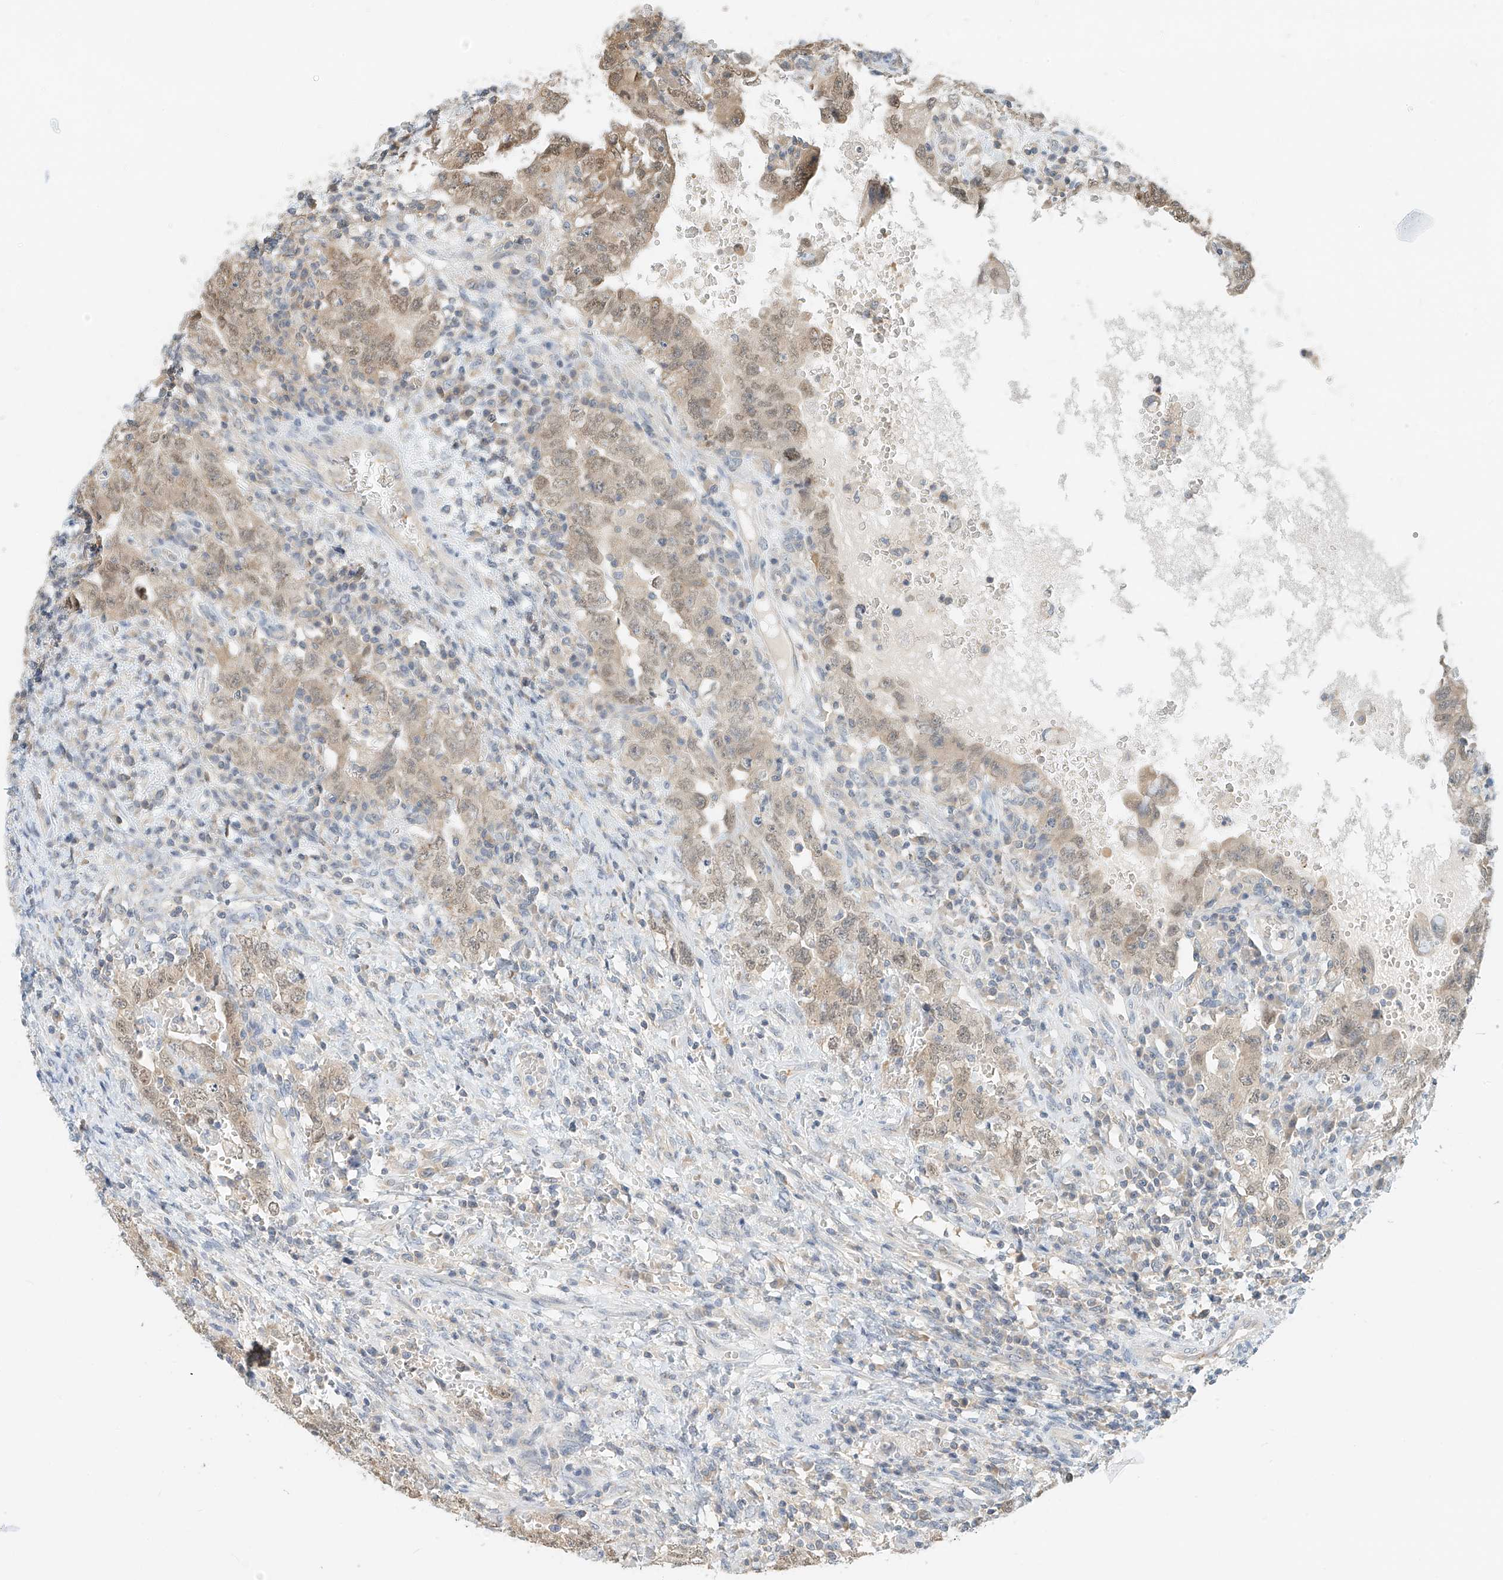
{"staining": {"intensity": "weak", "quantity": ">75%", "location": "cytoplasmic/membranous,nuclear"}, "tissue": "testis cancer", "cell_type": "Tumor cells", "image_type": "cancer", "snomed": [{"axis": "morphology", "description": "Carcinoma, Embryonal, NOS"}, {"axis": "topography", "description": "Testis"}], "caption": "There is low levels of weak cytoplasmic/membranous and nuclear staining in tumor cells of testis embryonal carcinoma, as demonstrated by immunohistochemical staining (brown color).", "gene": "PPA2", "patient": {"sex": "male", "age": 26}}